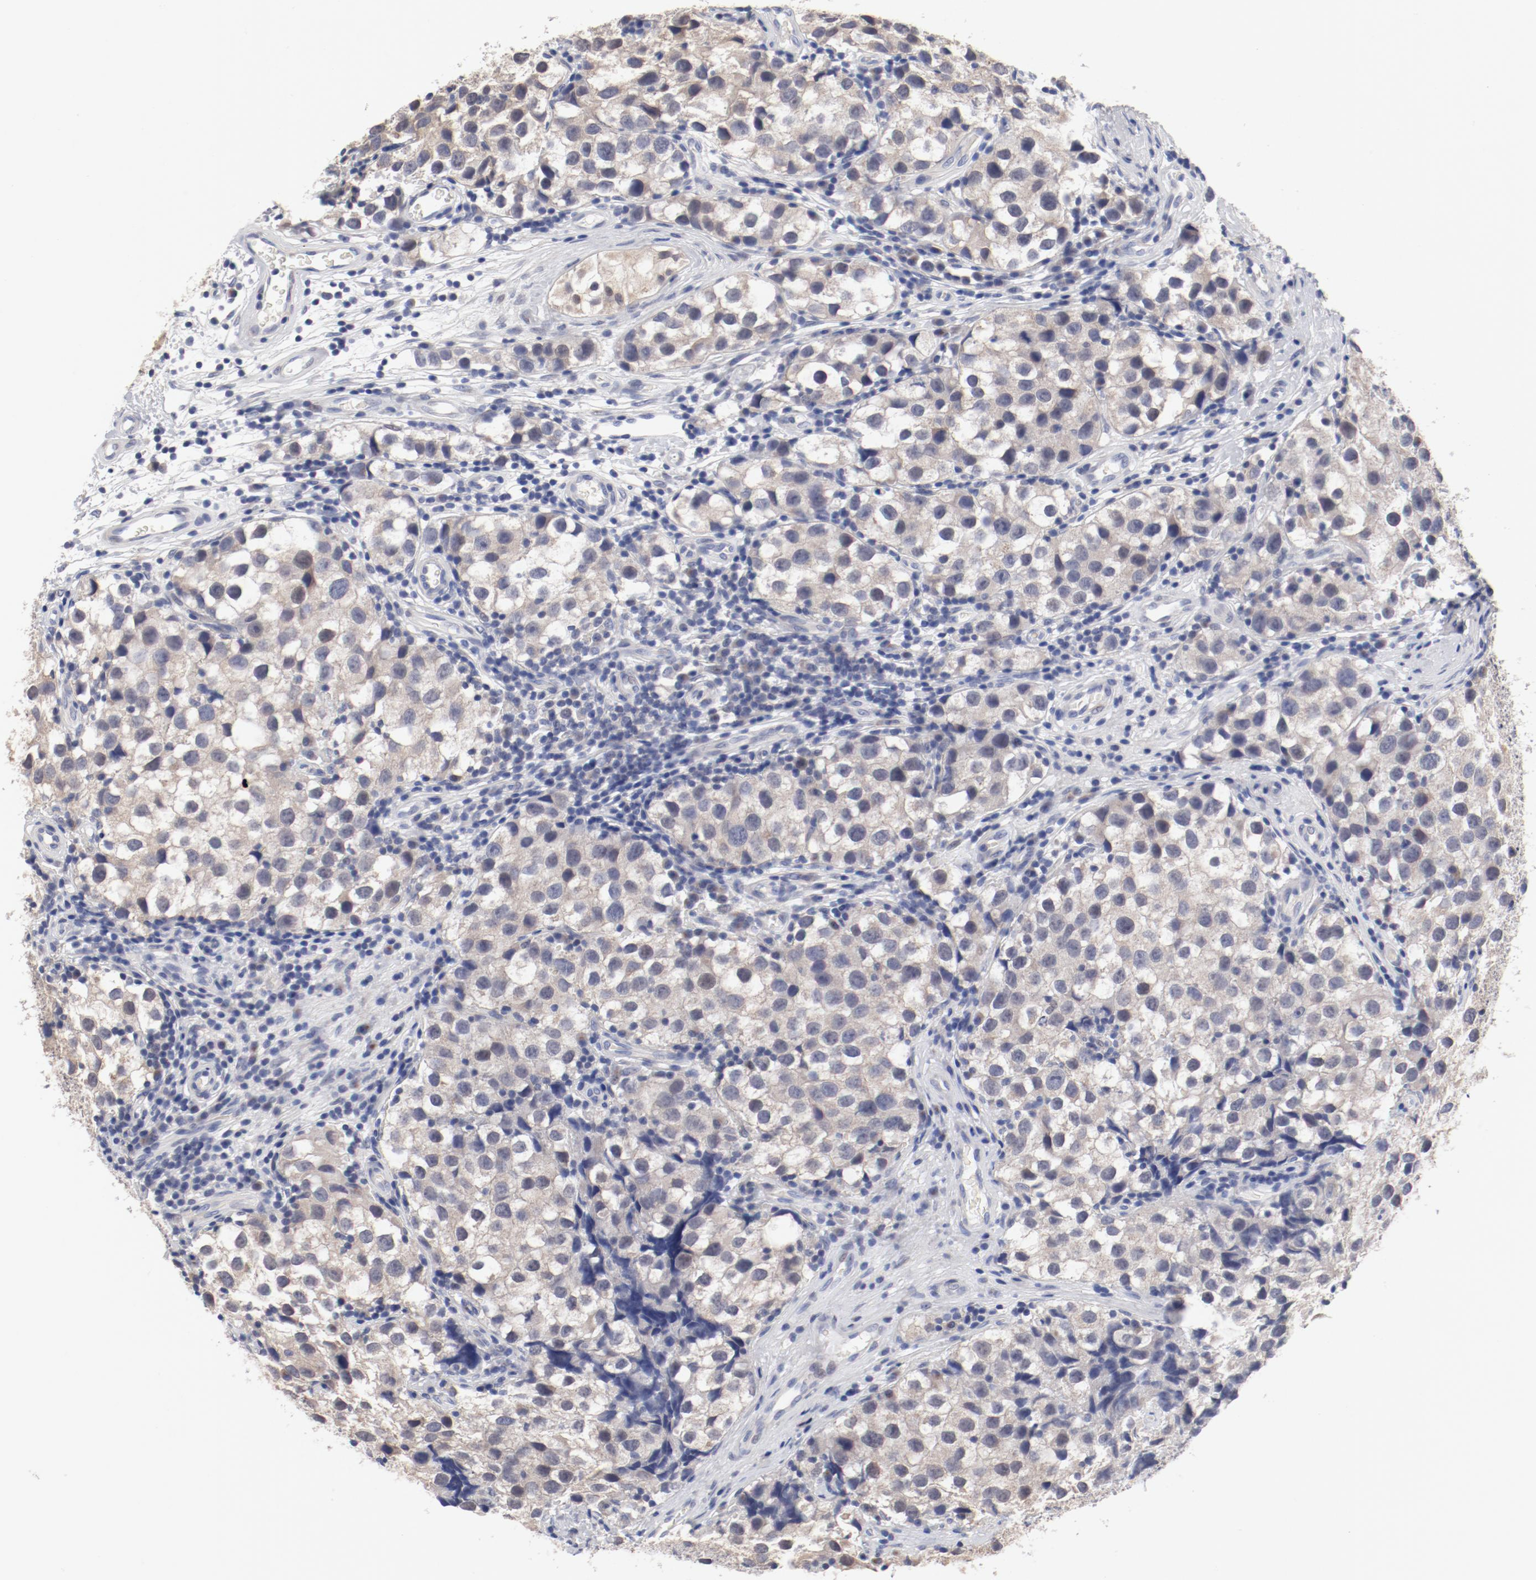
{"staining": {"intensity": "negative", "quantity": "none", "location": "none"}, "tissue": "testis cancer", "cell_type": "Tumor cells", "image_type": "cancer", "snomed": [{"axis": "morphology", "description": "Seminoma, NOS"}, {"axis": "topography", "description": "Testis"}], "caption": "DAB immunohistochemical staining of human testis cancer (seminoma) exhibits no significant positivity in tumor cells.", "gene": "GPR143", "patient": {"sex": "male", "age": 39}}